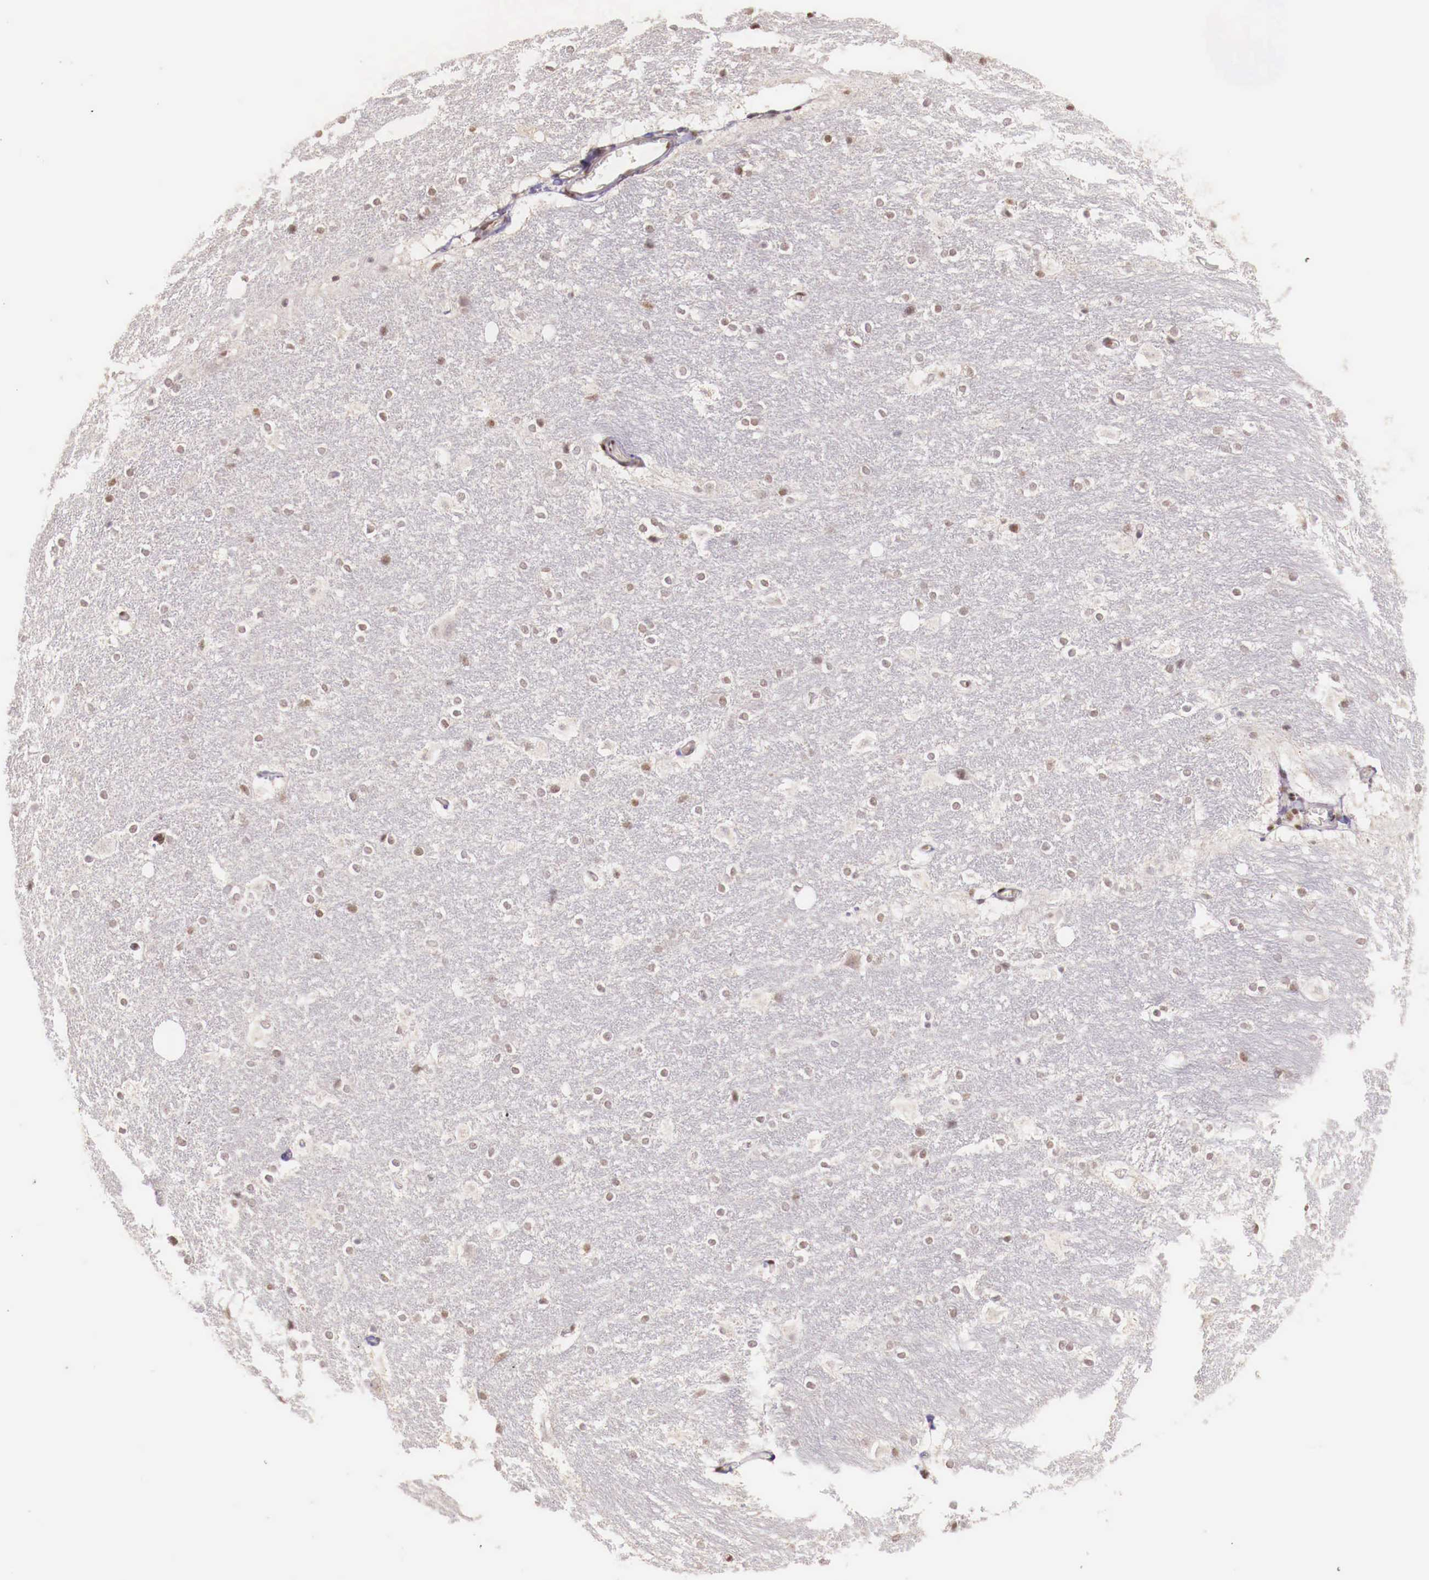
{"staining": {"intensity": "moderate", "quantity": "25%-75%", "location": "nuclear"}, "tissue": "hippocampus", "cell_type": "Glial cells", "image_type": "normal", "snomed": [{"axis": "morphology", "description": "Normal tissue, NOS"}, {"axis": "topography", "description": "Hippocampus"}], "caption": "This photomicrograph exhibits benign hippocampus stained with immunohistochemistry to label a protein in brown. The nuclear of glial cells show moderate positivity for the protein. Nuclei are counter-stained blue.", "gene": "SP1", "patient": {"sex": "female", "age": 19}}